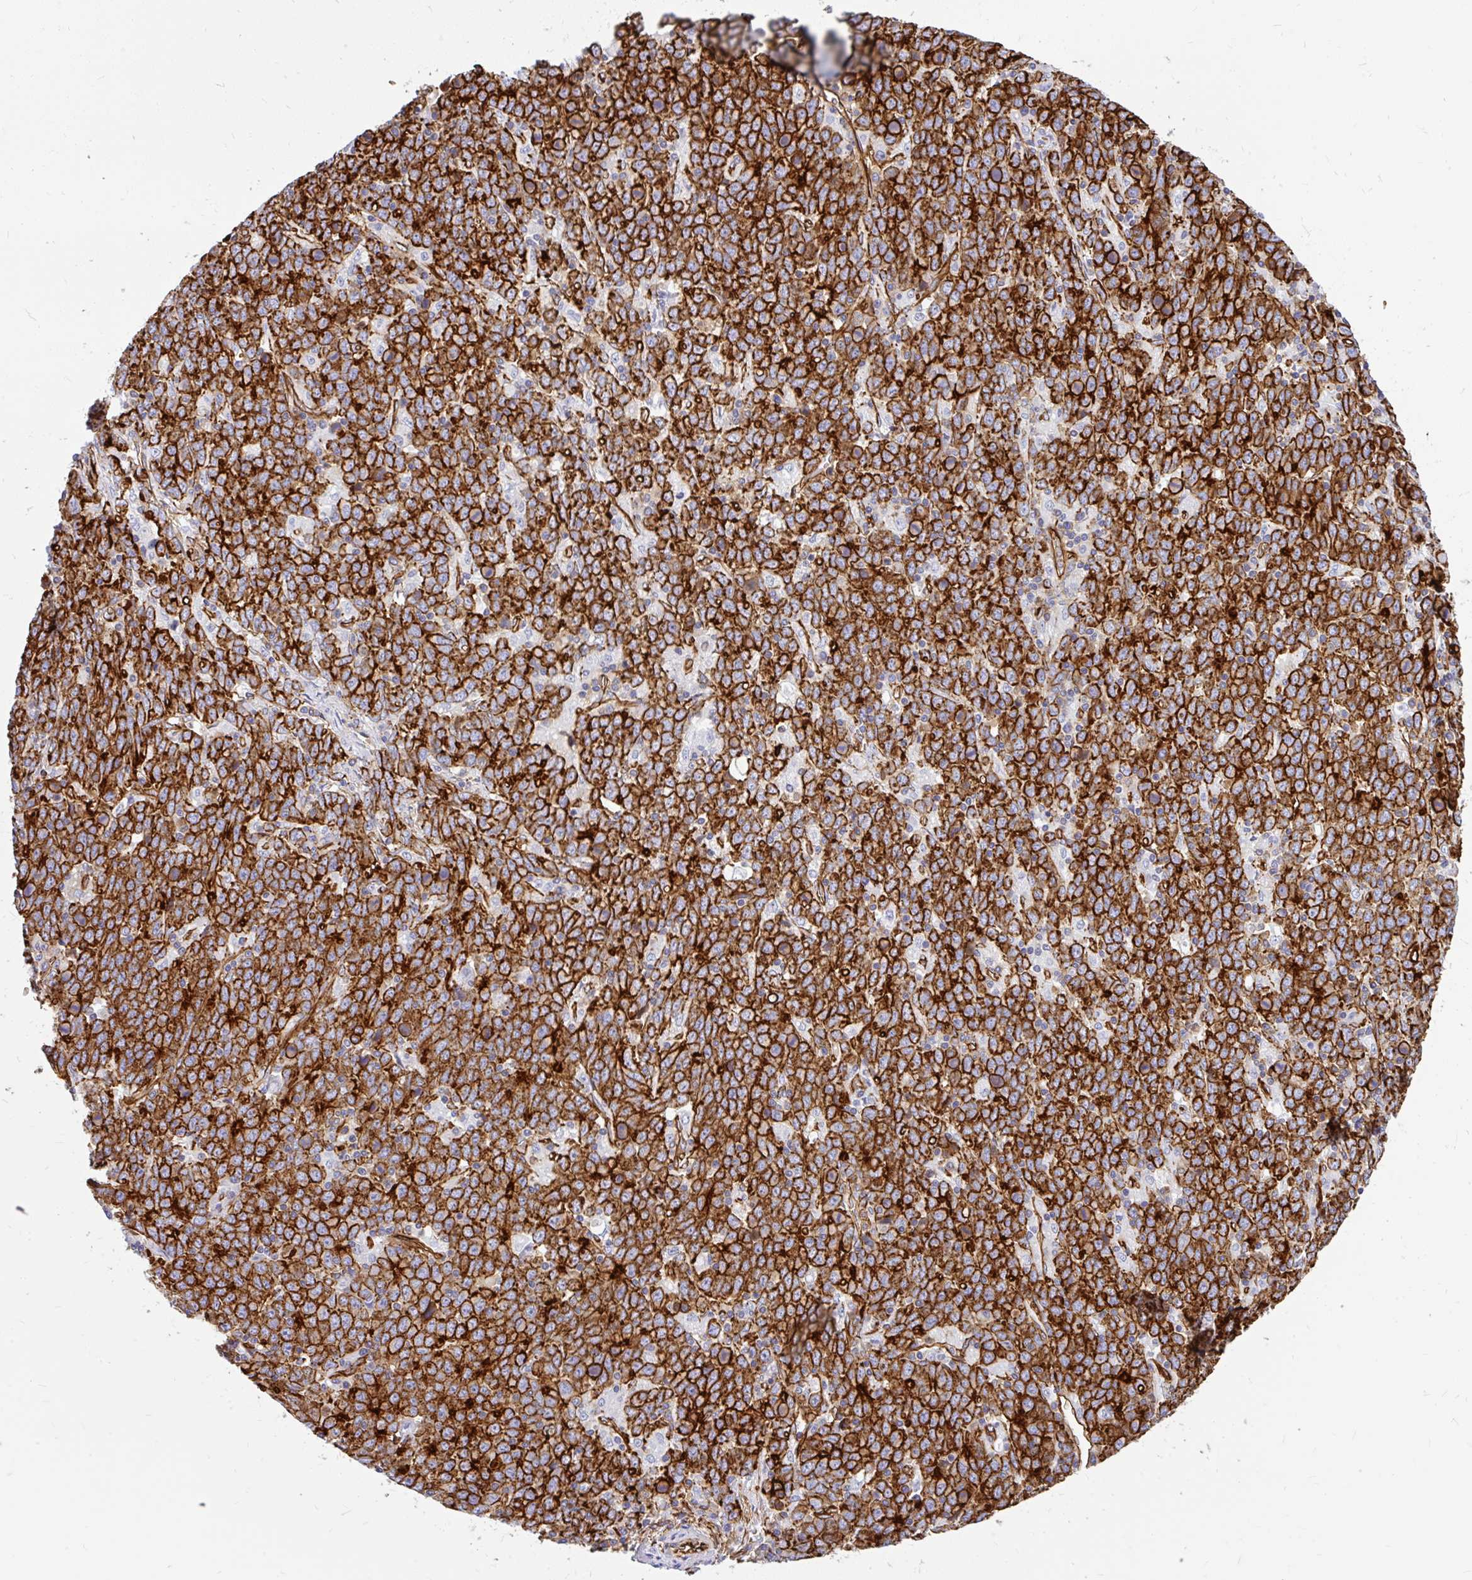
{"staining": {"intensity": "strong", "quantity": ">75%", "location": "cytoplasmic/membranous"}, "tissue": "stomach cancer", "cell_type": "Tumor cells", "image_type": "cancer", "snomed": [{"axis": "morphology", "description": "Adenocarcinoma, NOS"}, {"axis": "topography", "description": "Stomach, upper"}], "caption": "Stomach cancer tissue demonstrates strong cytoplasmic/membranous expression in about >75% of tumor cells", "gene": "MAP1LC3B", "patient": {"sex": "male", "age": 69}}